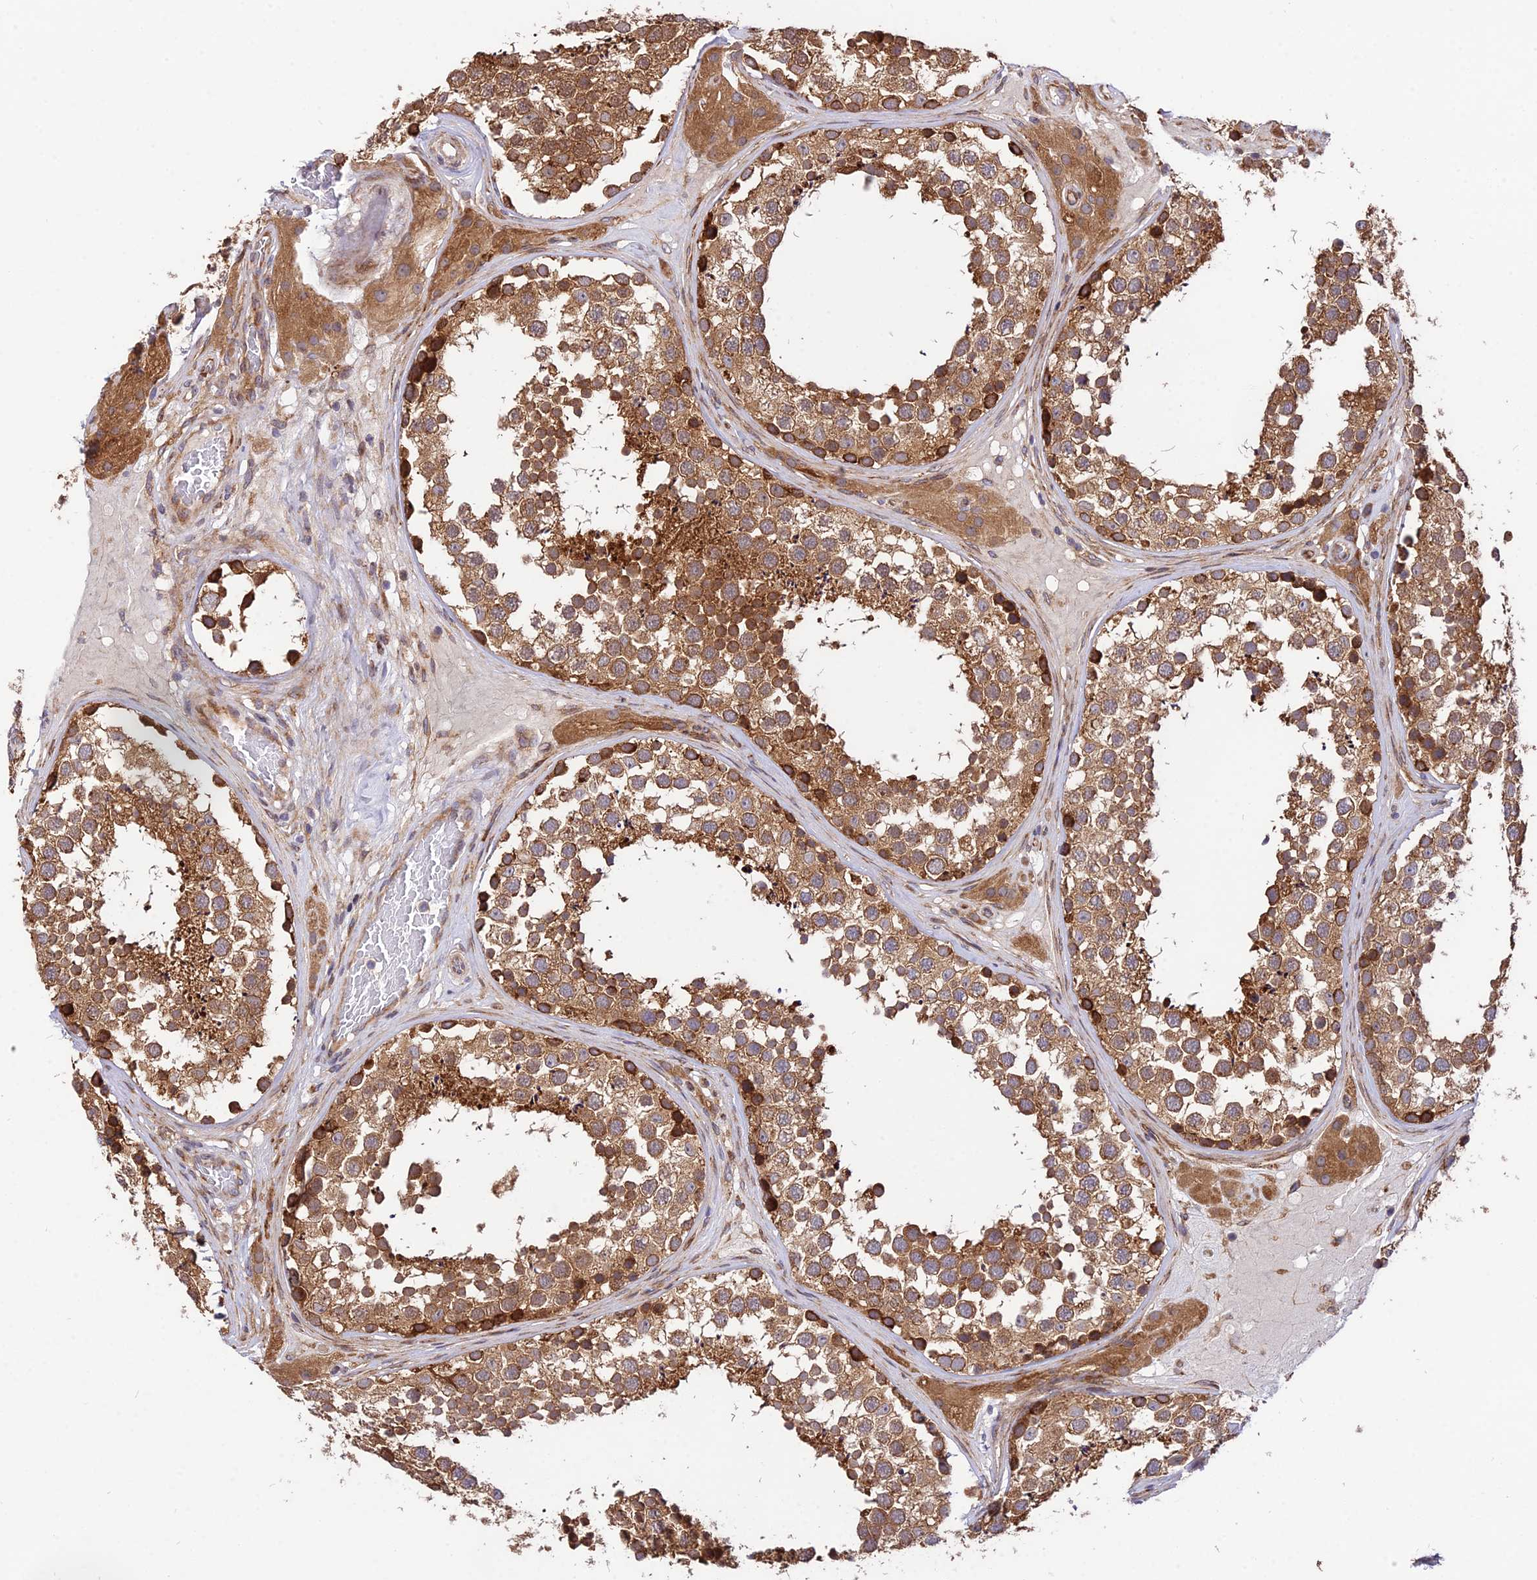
{"staining": {"intensity": "strong", "quantity": ">75%", "location": "cytoplasmic/membranous"}, "tissue": "testis", "cell_type": "Cells in seminiferous ducts", "image_type": "normal", "snomed": [{"axis": "morphology", "description": "Normal tissue, NOS"}, {"axis": "topography", "description": "Testis"}], "caption": "Approximately >75% of cells in seminiferous ducts in unremarkable human testis demonstrate strong cytoplasmic/membranous protein positivity as visualized by brown immunohistochemical staining.", "gene": "ROCK1", "patient": {"sex": "male", "age": 46}}